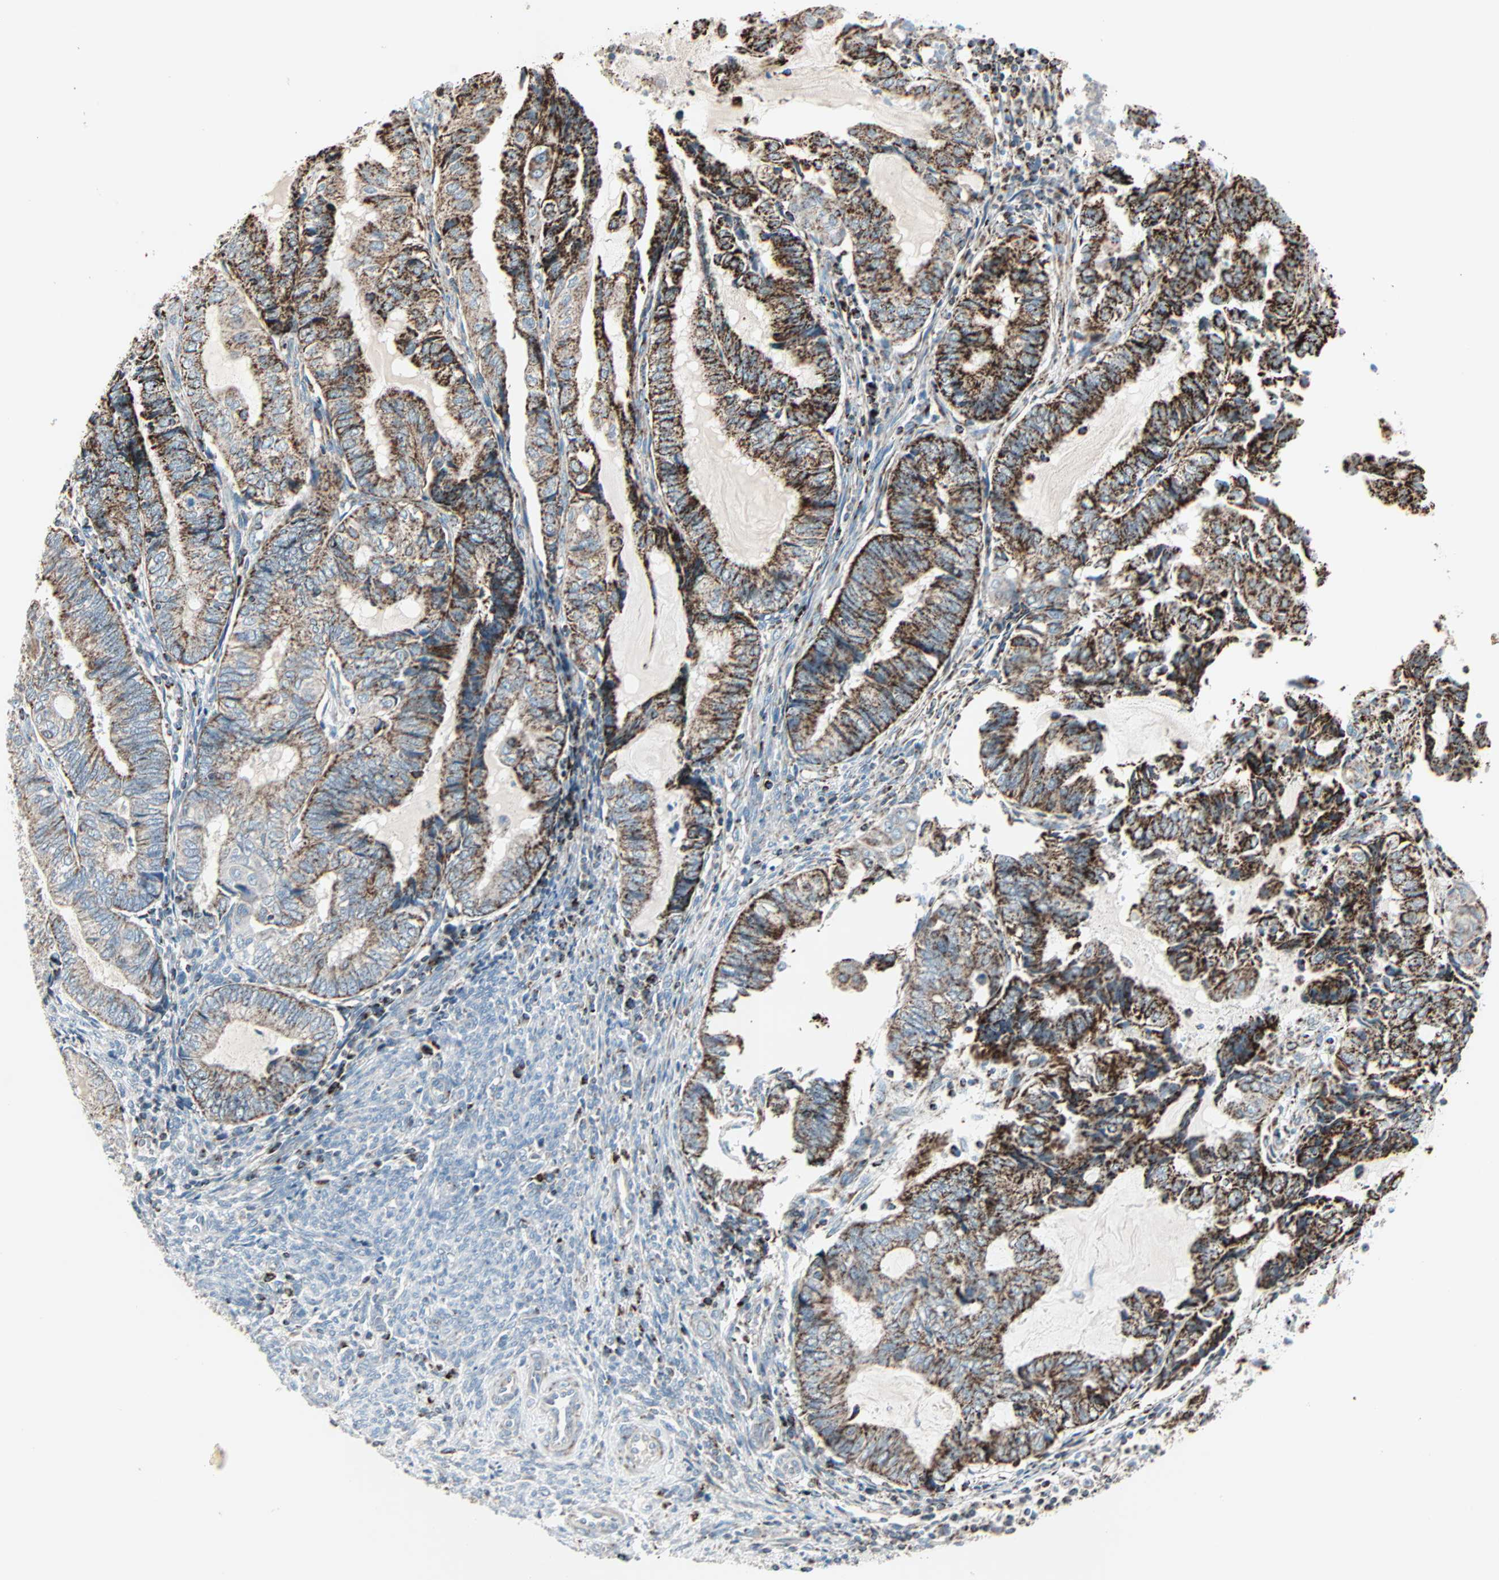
{"staining": {"intensity": "strong", "quantity": ">75%", "location": "cytoplasmic/membranous"}, "tissue": "endometrial cancer", "cell_type": "Tumor cells", "image_type": "cancer", "snomed": [{"axis": "morphology", "description": "Adenocarcinoma, NOS"}, {"axis": "topography", "description": "Uterus"}, {"axis": "topography", "description": "Endometrium"}], "caption": "Immunohistochemistry of endometrial adenocarcinoma shows high levels of strong cytoplasmic/membranous expression in approximately >75% of tumor cells. (DAB (3,3'-diaminobenzidine) IHC with brightfield microscopy, high magnification).", "gene": "IDH2", "patient": {"sex": "female", "age": 70}}